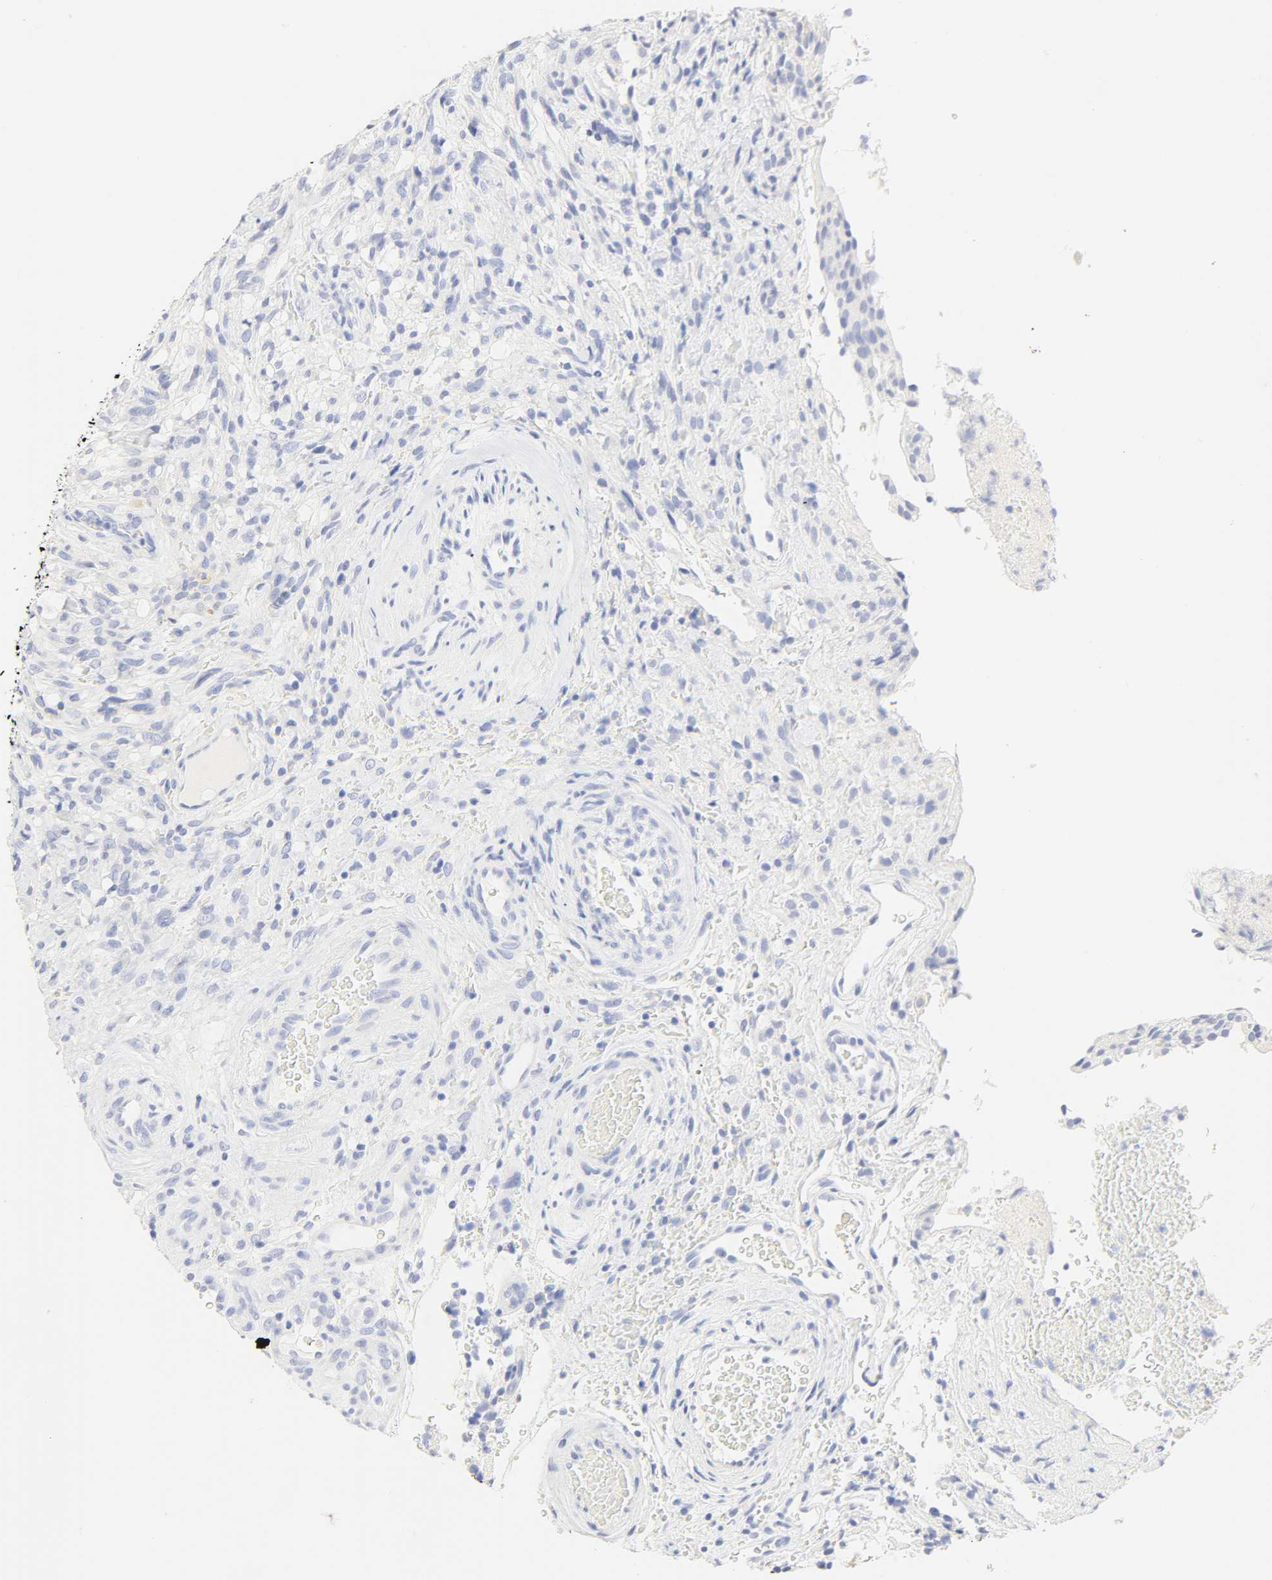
{"staining": {"intensity": "negative", "quantity": "none", "location": "none"}, "tissue": "glioma", "cell_type": "Tumor cells", "image_type": "cancer", "snomed": [{"axis": "morphology", "description": "Normal tissue, NOS"}, {"axis": "morphology", "description": "Glioma, malignant, High grade"}, {"axis": "topography", "description": "Cerebral cortex"}], "caption": "There is no significant expression in tumor cells of glioma.", "gene": "SLCO1B3", "patient": {"sex": "male", "age": 75}}